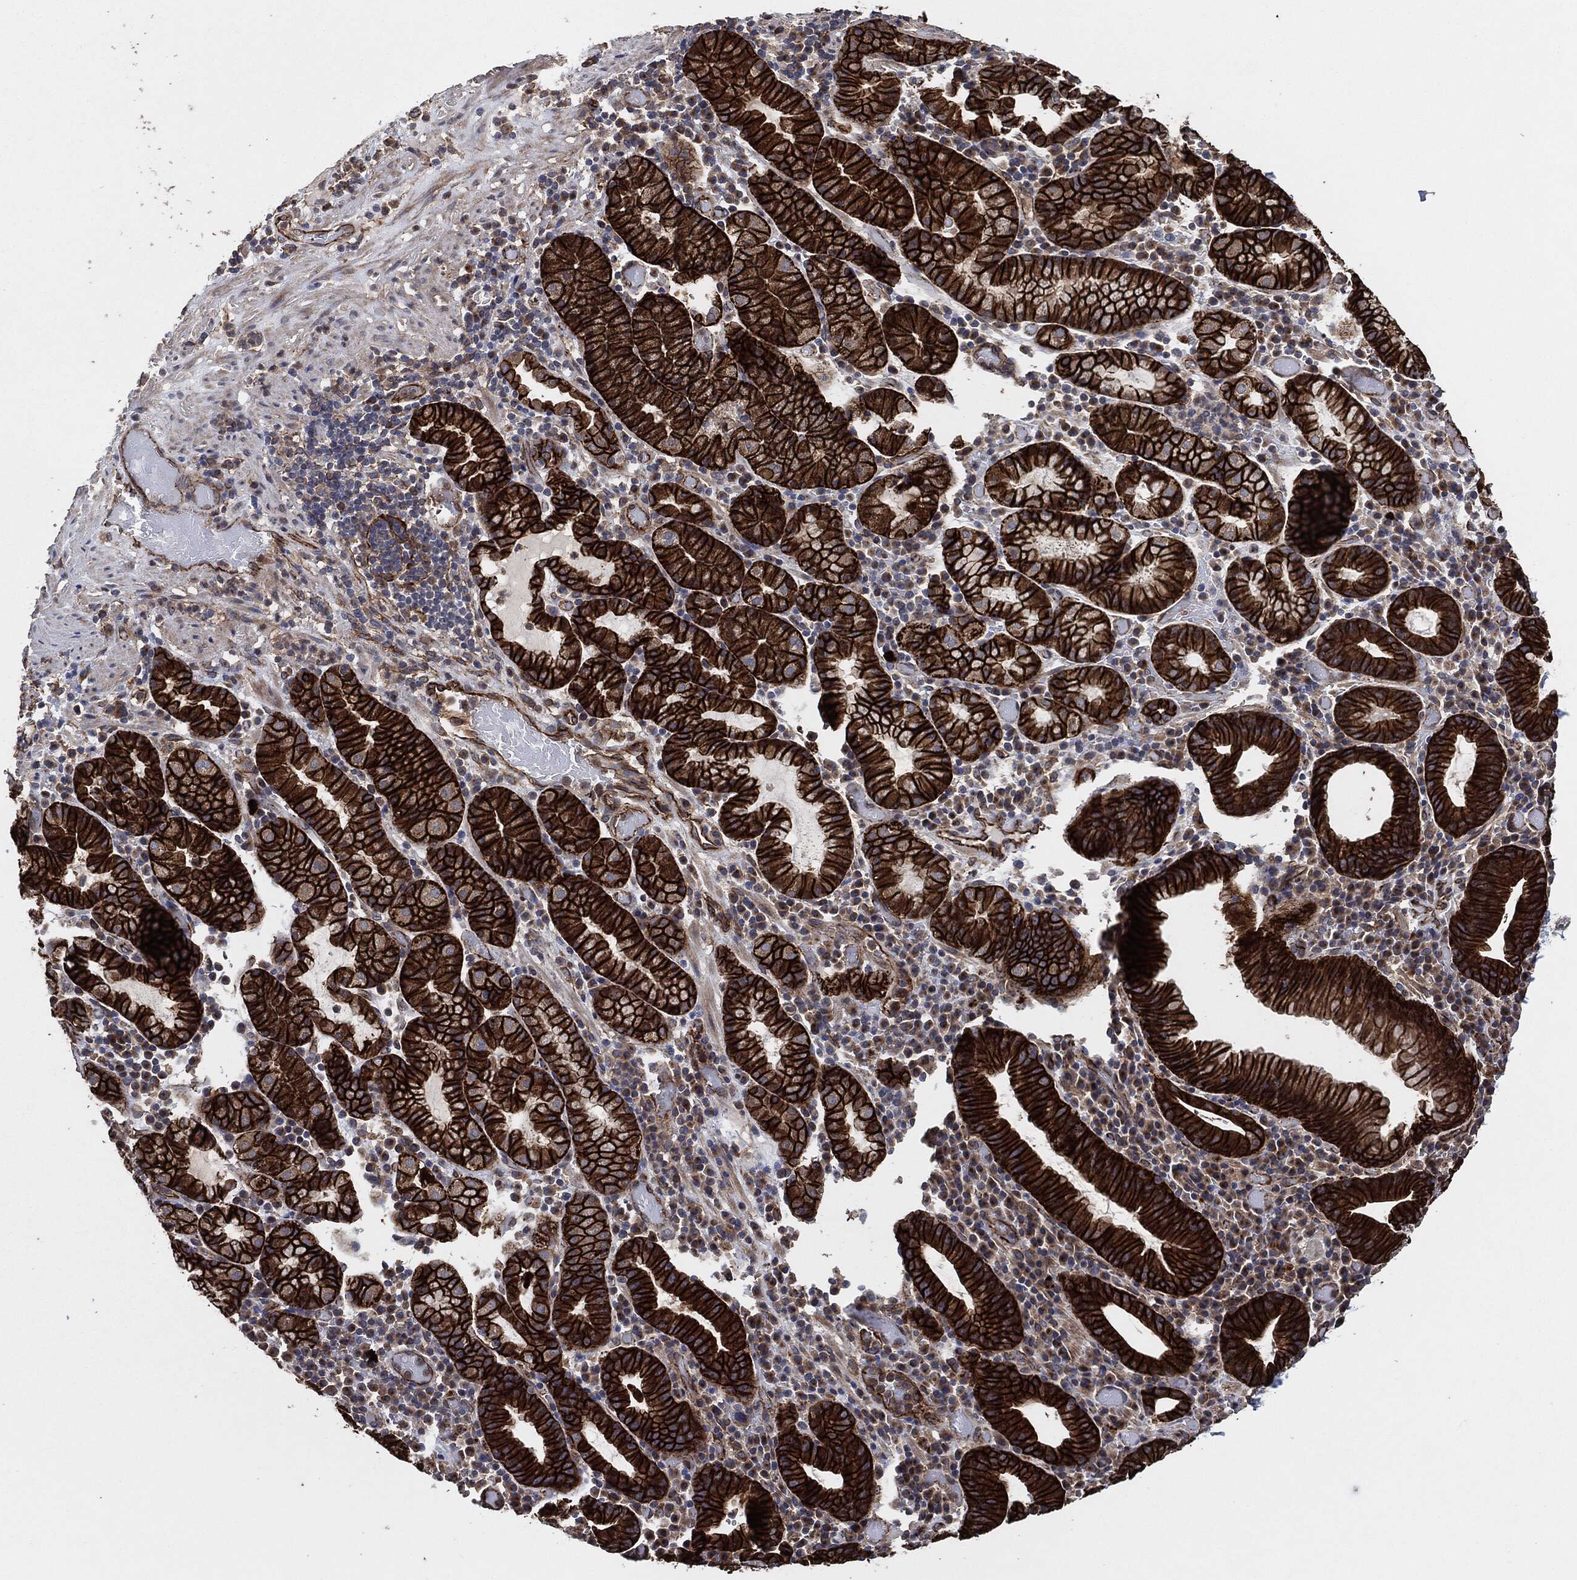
{"staining": {"intensity": "strong", "quantity": ">75%", "location": "cytoplasmic/membranous"}, "tissue": "stomach cancer", "cell_type": "Tumor cells", "image_type": "cancer", "snomed": [{"axis": "morphology", "description": "Adenocarcinoma, NOS"}, {"axis": "topography", "description": "Stomach"}], "caption": "High-power microscopy captured an IHC image of stomach cancer (adenocarcinoma), revealing strong cytoplasmic/membranous positivity in about >75% of tumor cells.", "gene": "CTNNA1", "patient": {"sex": "male", "age": 79}}